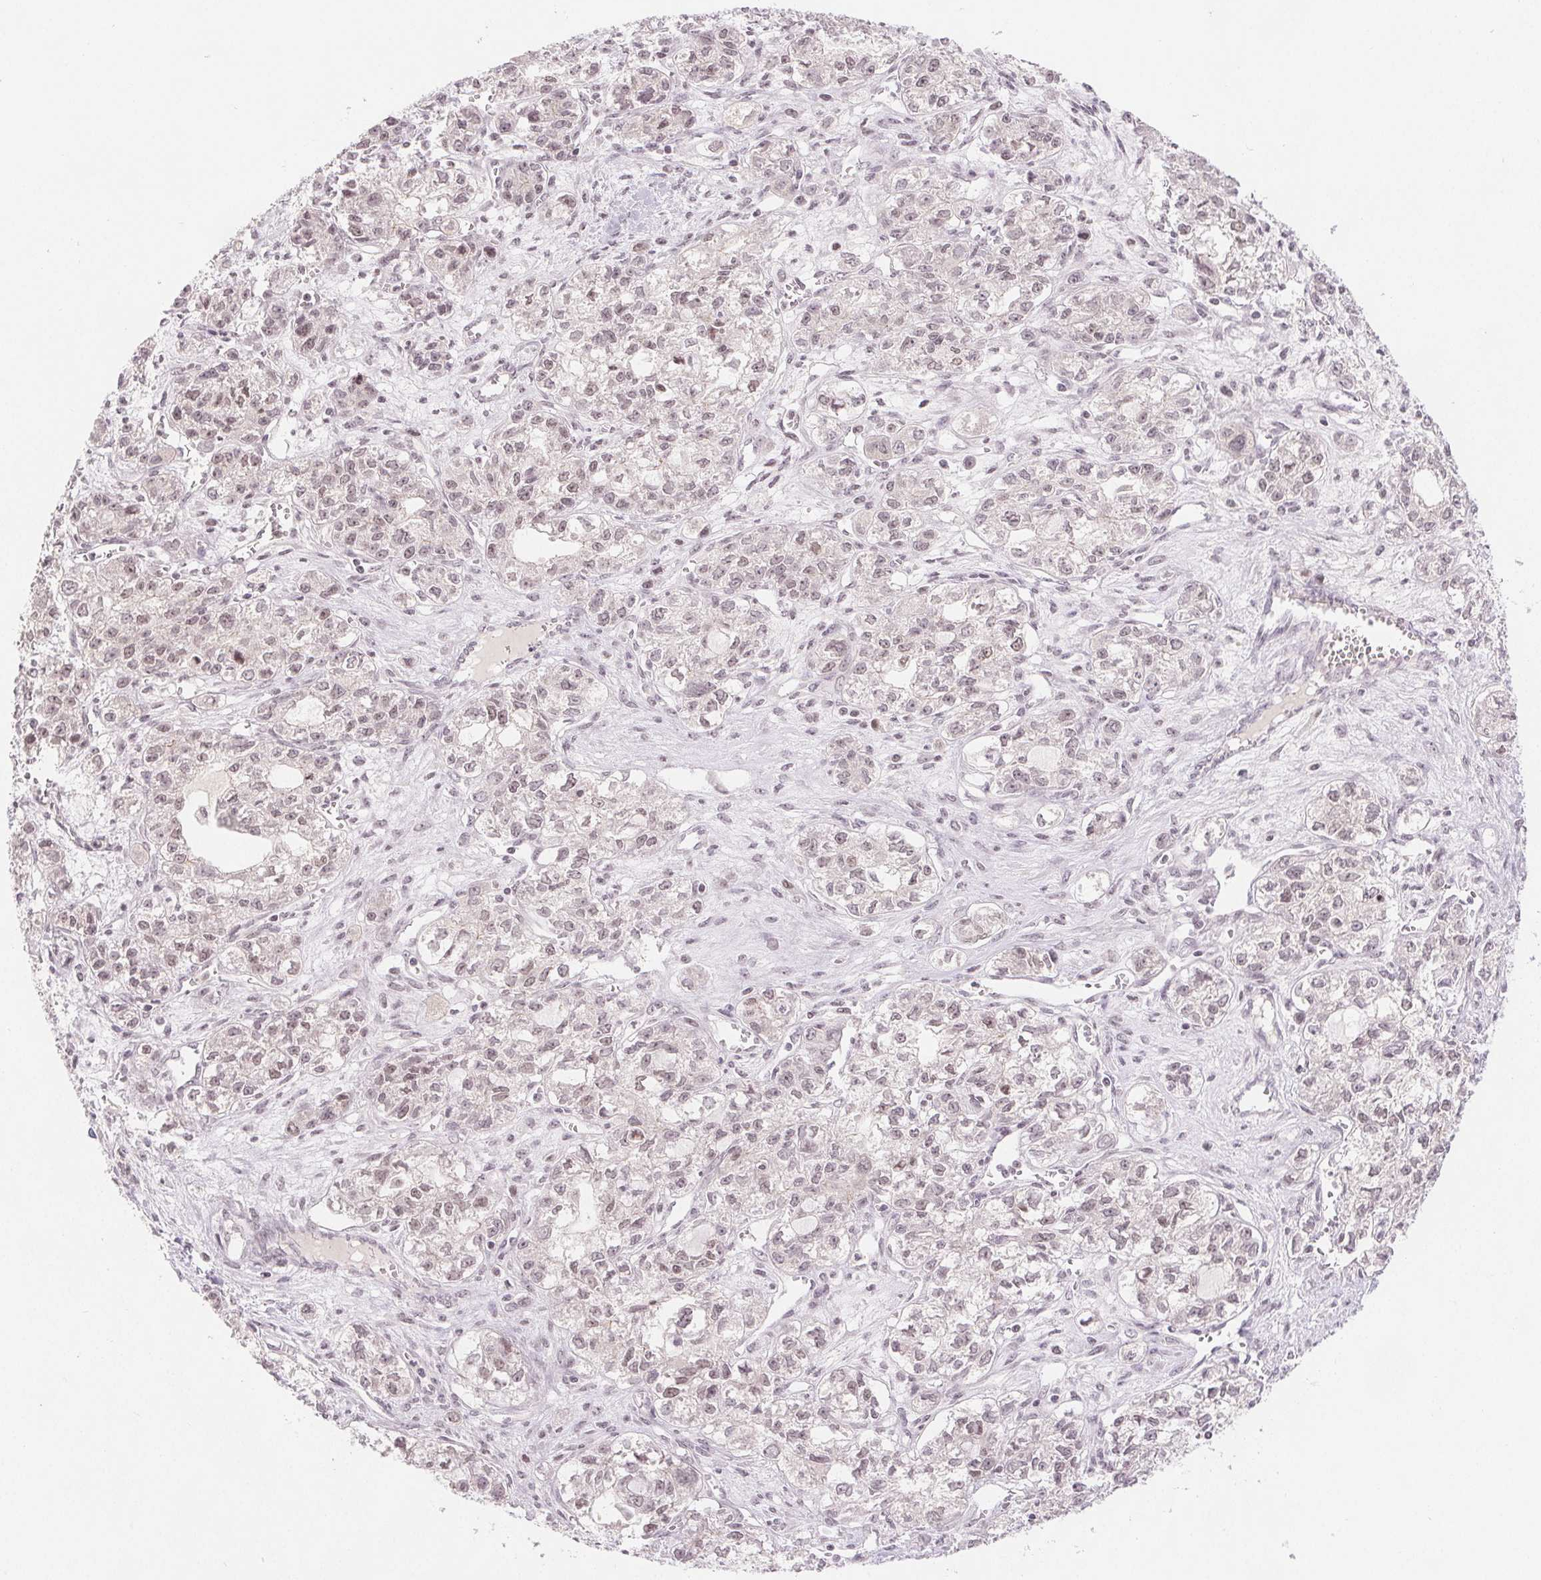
{"staining": {"intensity": "weak", "quantity": "<25%", "location": "nuclear"}, "tissue": "ovarian cancer", "cell_type": "Tumor cells", "image_type": "cancer", "snomed": [{"axis": "morphology", "description": "Carcinoma, endometroid"}, {"axis": "topography", "description": "Ovary"}], "caption": "Photomicrograph shows no protein staining in tumor cells of ovarian endometroid carcinoma tissue.", "gene": "DEK", "patient": {"sex": "female", "age": 64}}